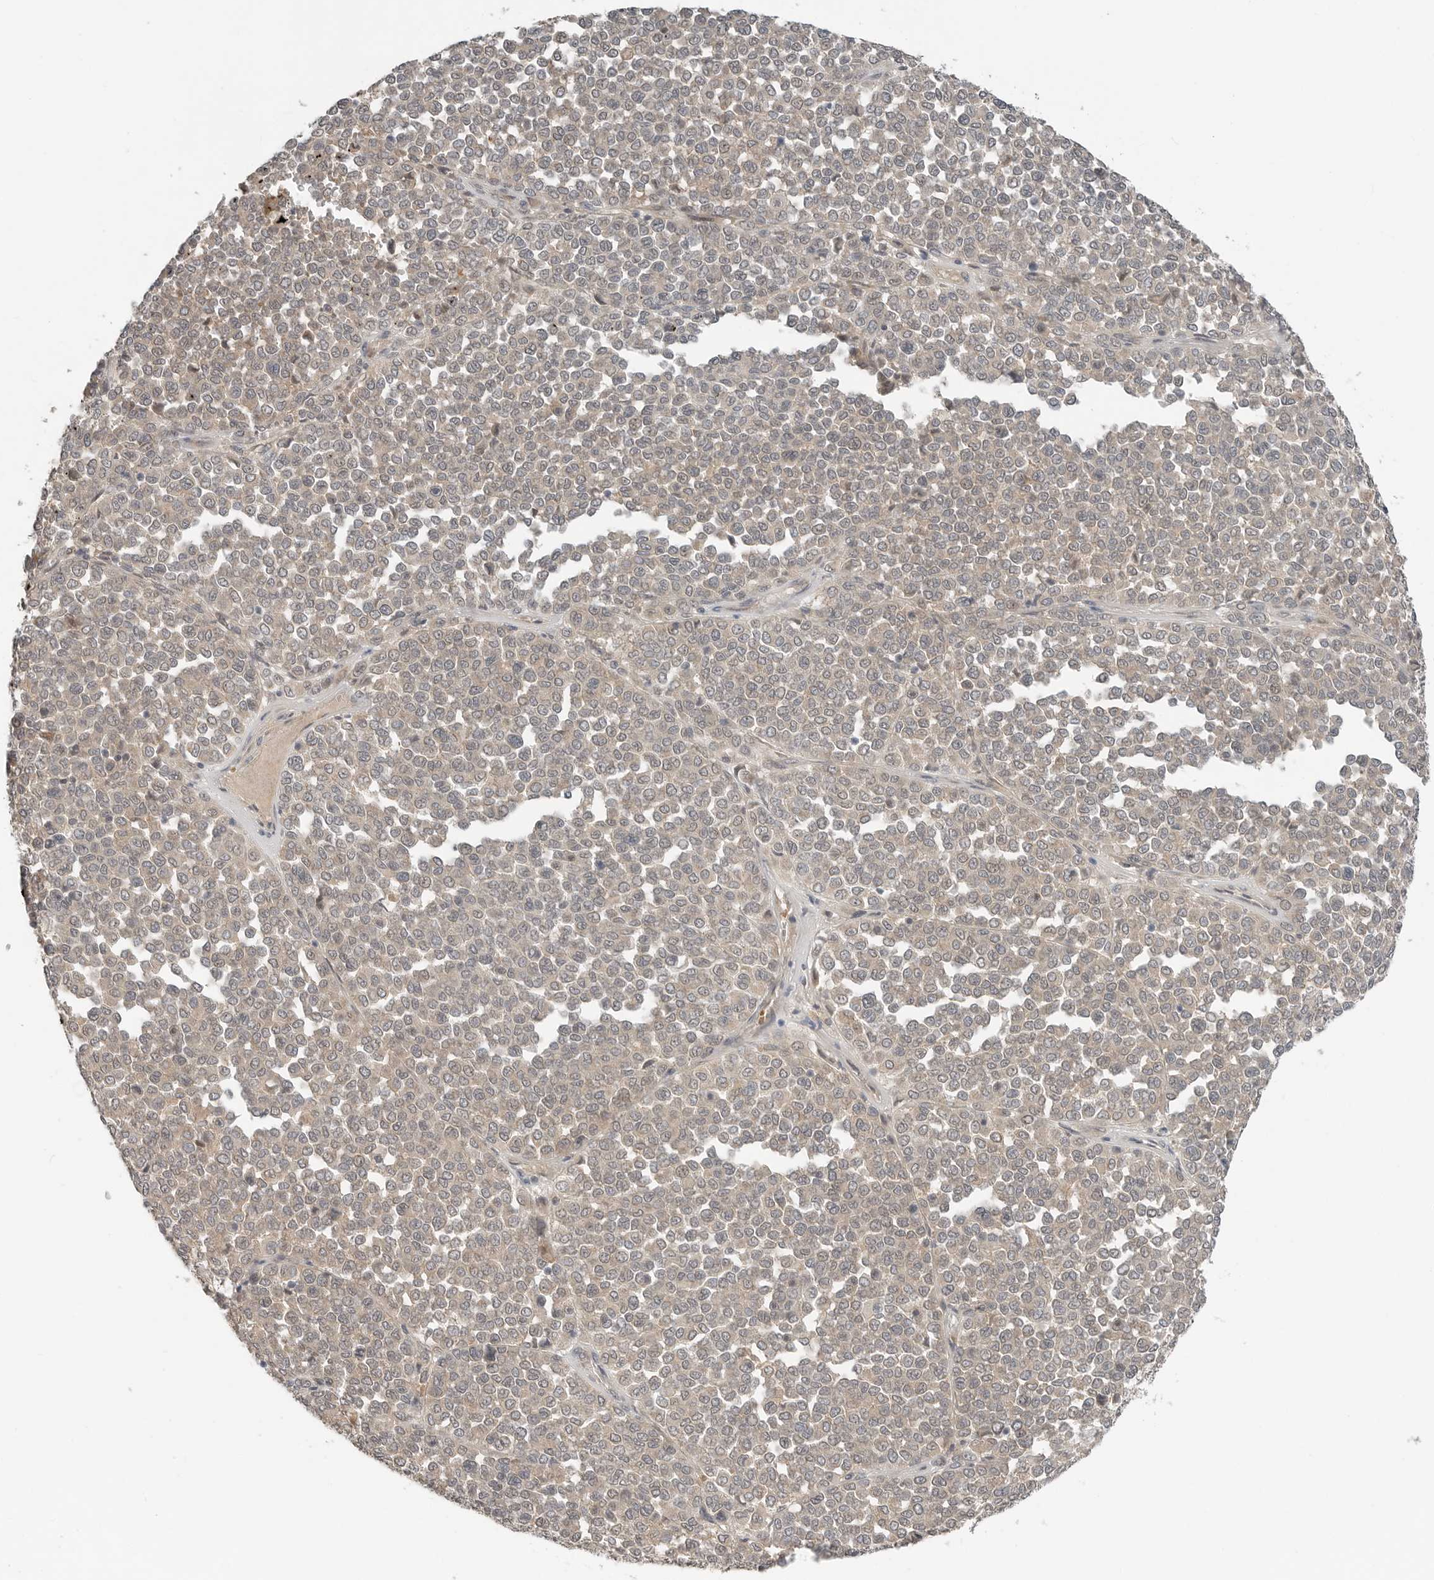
{"staining": {"intensity": "weak", "quantity": "<25%", "location": "cytoplasmic/membranous"}, "tissue": "melanoma", "cell_type": "Tumor cells", "image_type": "cancer", "snomed": [{"axis": "morphology", "description": "Malignant melanoma, Metastatic site"}, {"axis": "topography", "description": "Pancreas"}], "caption": "A micrograph of melanoma stained for a protein displays no brown staining in tumor cells.", "gene": "FCRLB", "patient": {"sex": "female", "age": 30}}